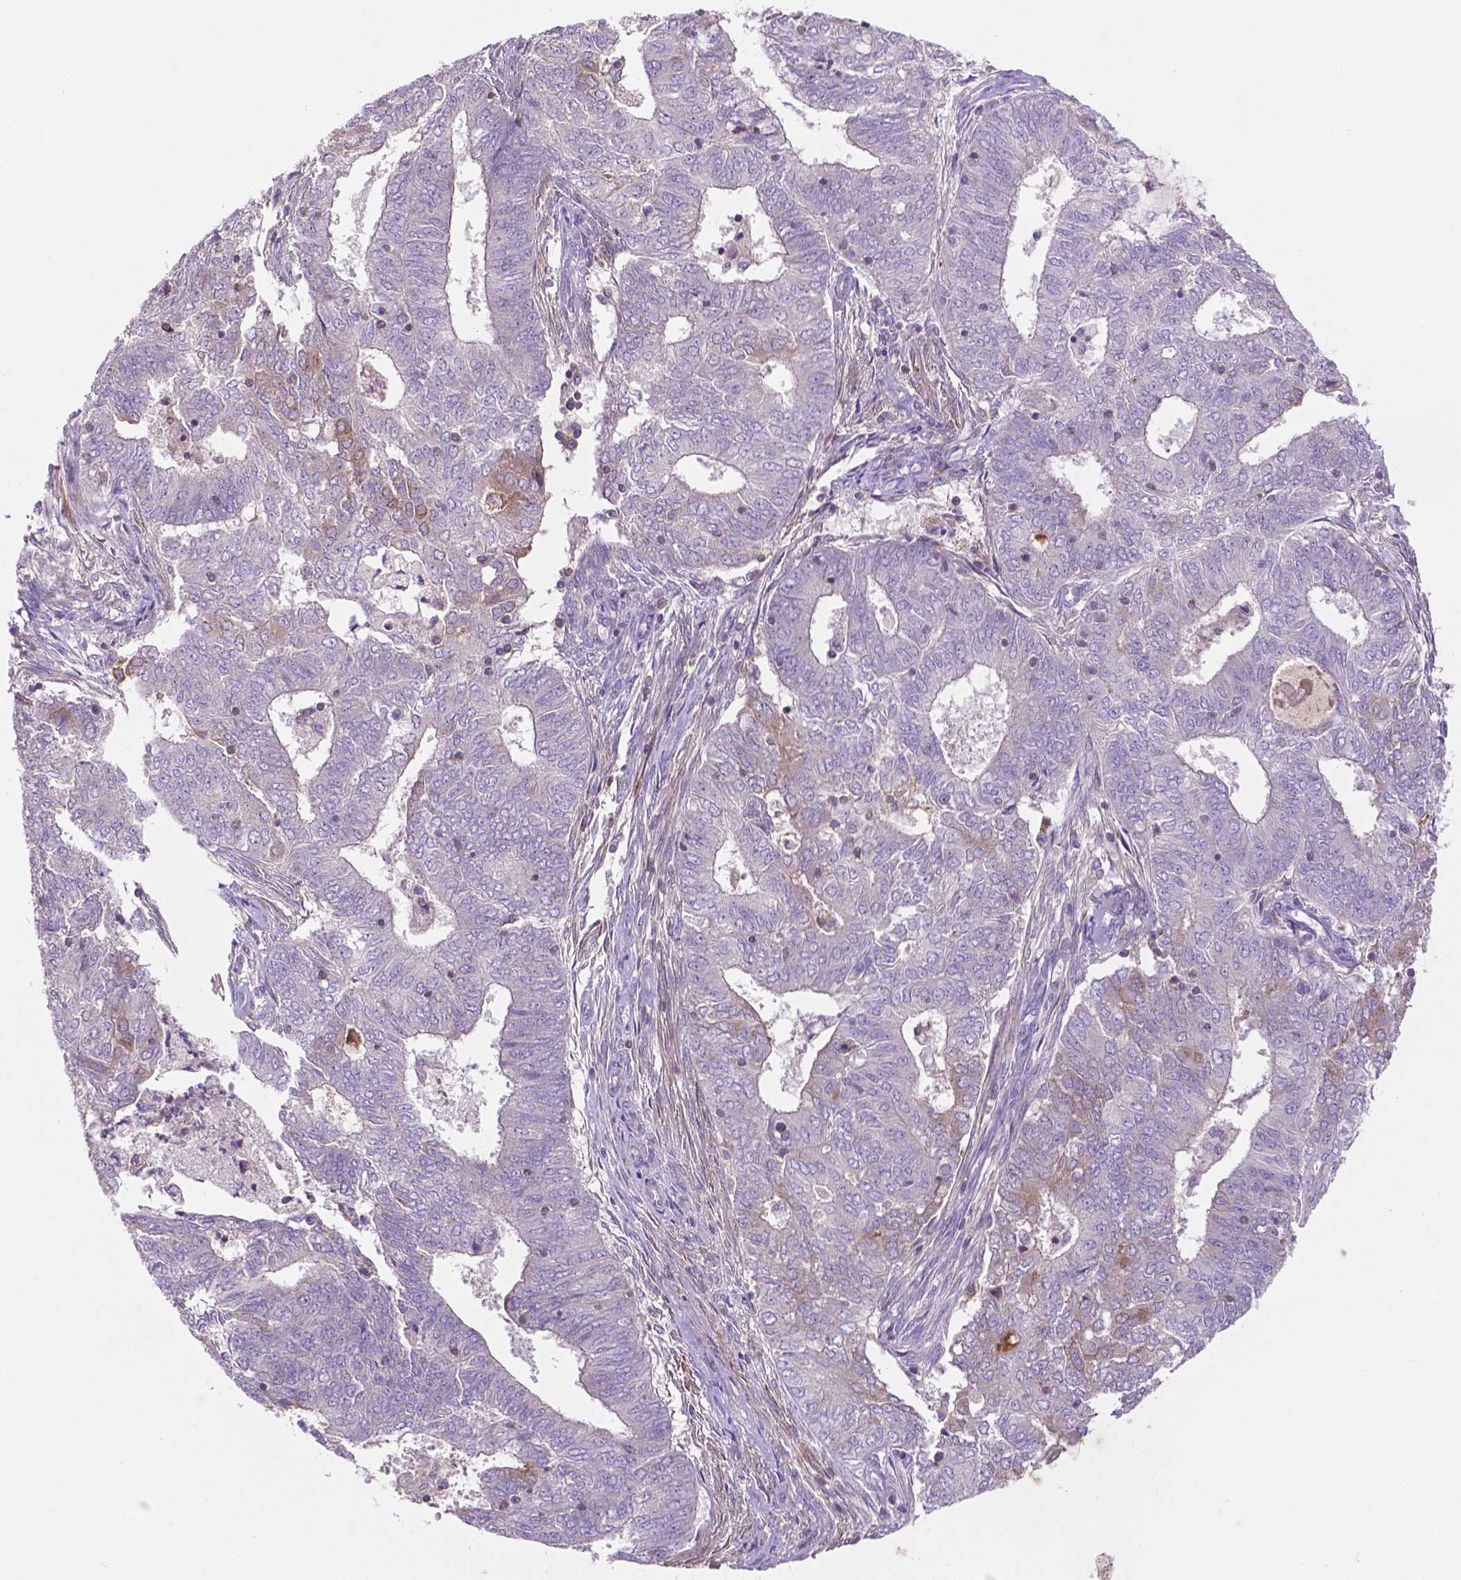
{"staining": {"intensity": "negative", "quantity": "none", "location": "none"}, "tissue": "endometrial cancer", "cell_type": "Tumor cells", "image_type": "cancer", "snomed": [{"axis": "morphology", "description": "Adenocarcinoma, NOS"}, {"axis": "topography", "description": "Endometrium"}], "caption": "Immunohistochemistry image of human endometrial adenocarcinoma stained for a protein (brown), which demonstrates no staining in tumor cells. (DAB (3,3'-diaminobenzidine) immunohistochemistry (IHC) with hematoxylin counter stain).", "gene": "BMP4", "patient": {"sex": "female", "age": 62}}